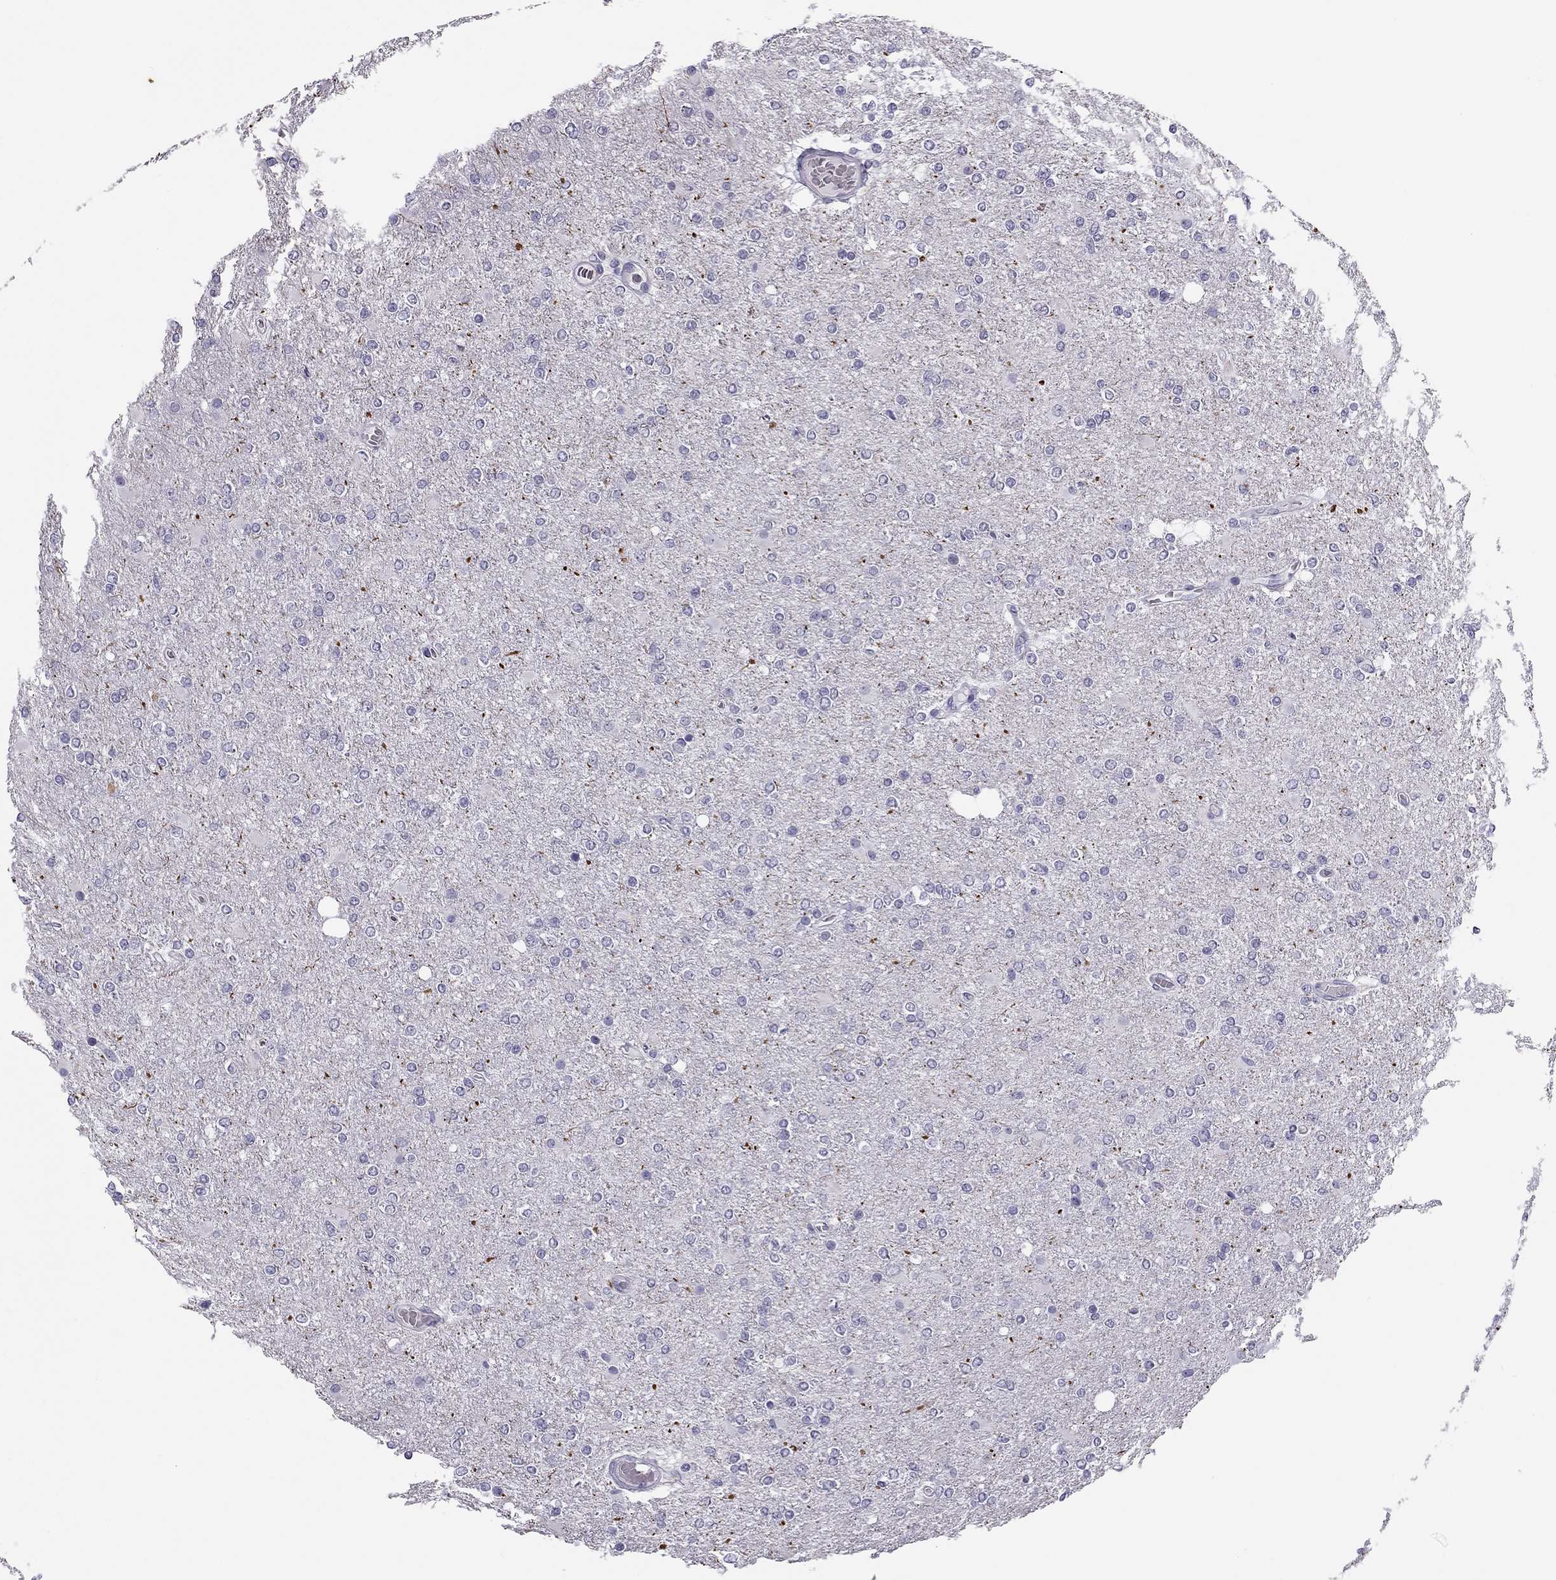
{"staining": {"intensity": "negative", "quantity": "none", "location": "none"}, "tissue": "glioma", "cell_type": "Tumor cells", "image_type": "cancer", "snomed": [{"axis": "morphology", "description": "Glioma, malignant, High grade"}, {"axis": "topography", "description": "Cerebral cortex"}], "caption": "Image shows no protein positivity in tumor cells of glioma tissue.", "gene": "MC5R", "patient": {"sex": "male", "age": 70}}